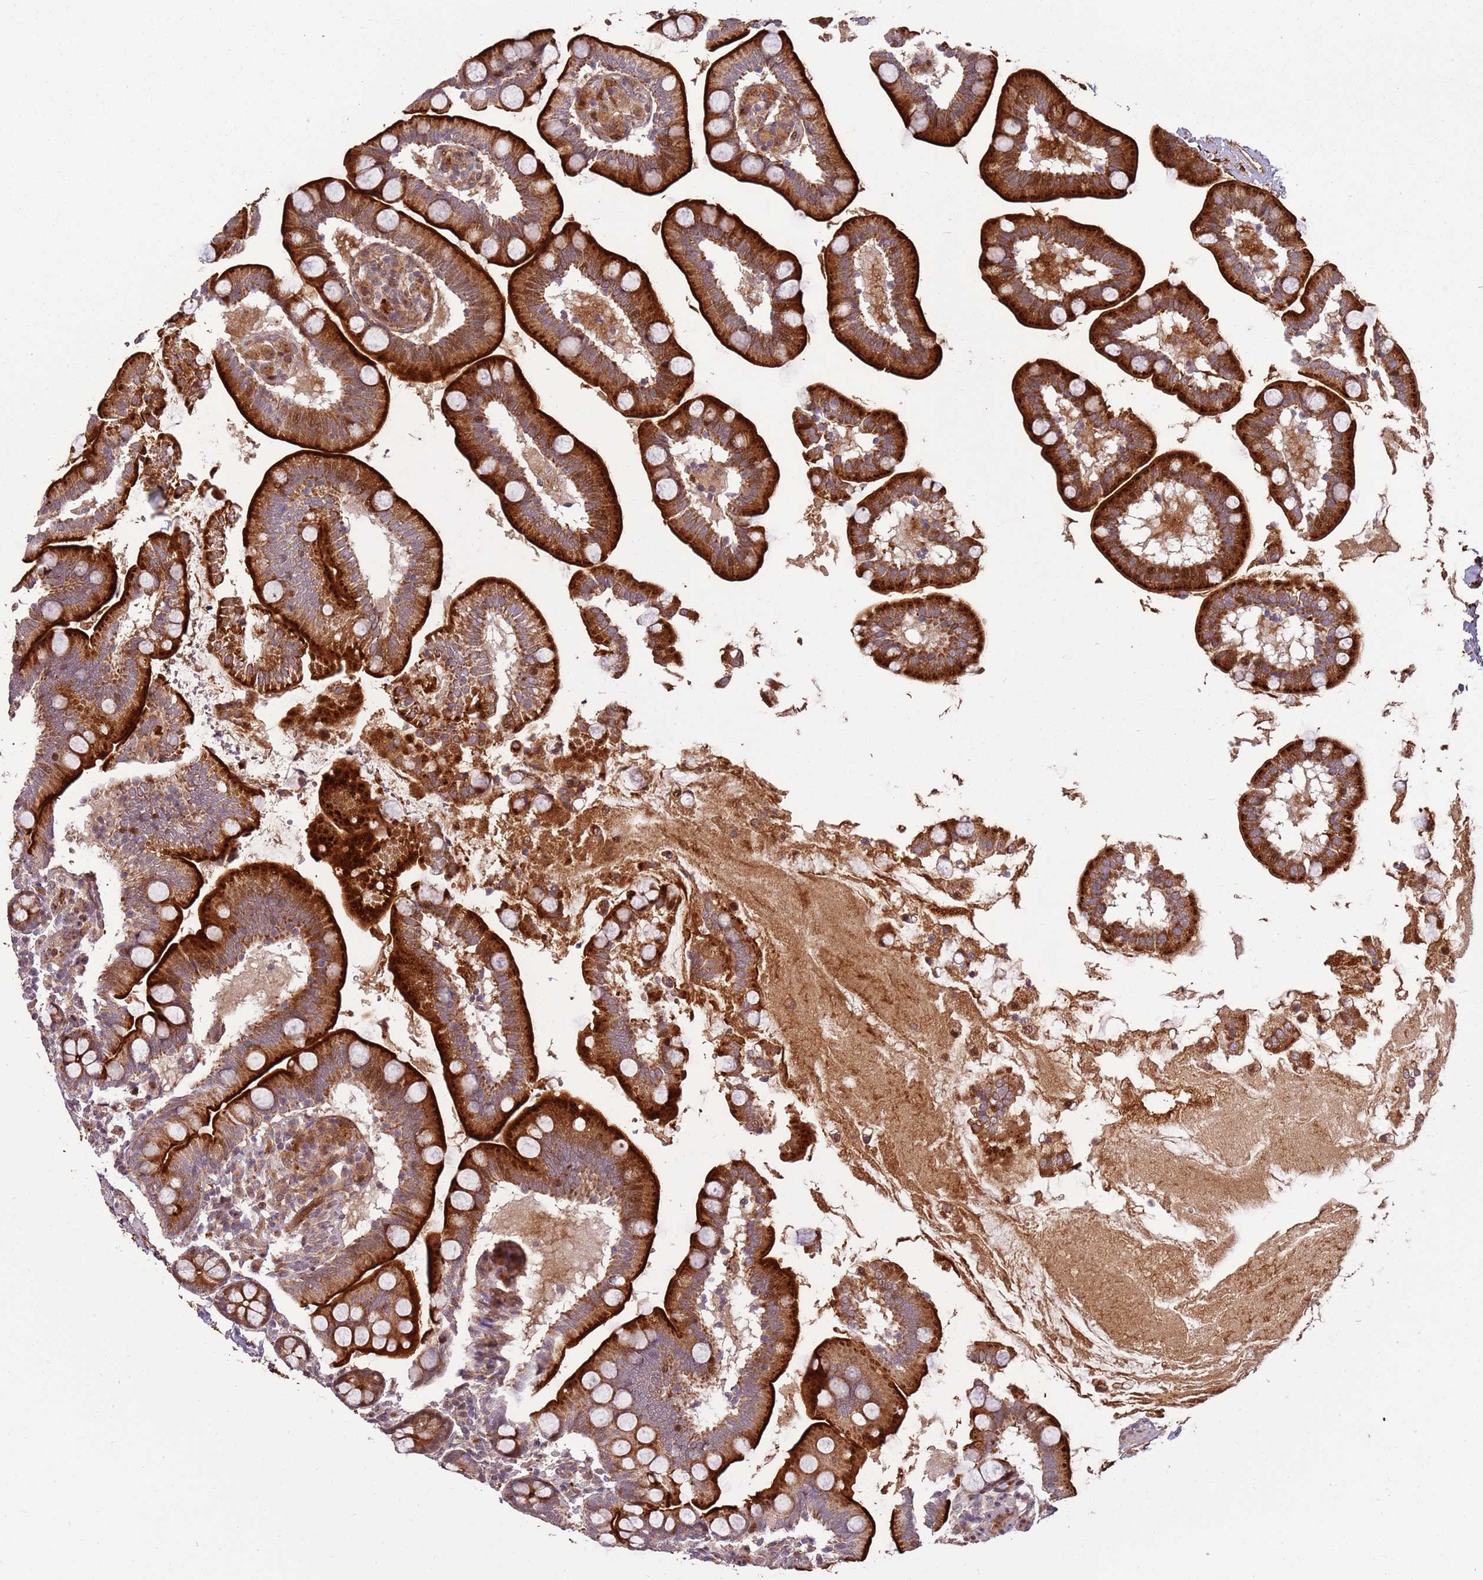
{"staining": {"intensity": "strong", "quantity": ">75%", "location": "cytoplasmic/membranous"}, "tissue": "small intestine", "cell_type": "Glandular cells", "image_type": "normal", "snomed": [{"axis": "morphology", "description": "Normal tissue, NOS"}, {"axis": "topography", "description": "Small intestine"}], "caption": "IHC staining of normal small intestine, which shows high levels of strong cytoplasmic/membranous staining in about >75% of glandular cells indicating strong cytoplasmic/membranous protein staining. The staining was performed using DAB (brown) for protein detection and nuclei were counterstained in hematoxylin (blue).", "gene": "RHBDL1", "patient": {"sex": "female", "age": 64}}